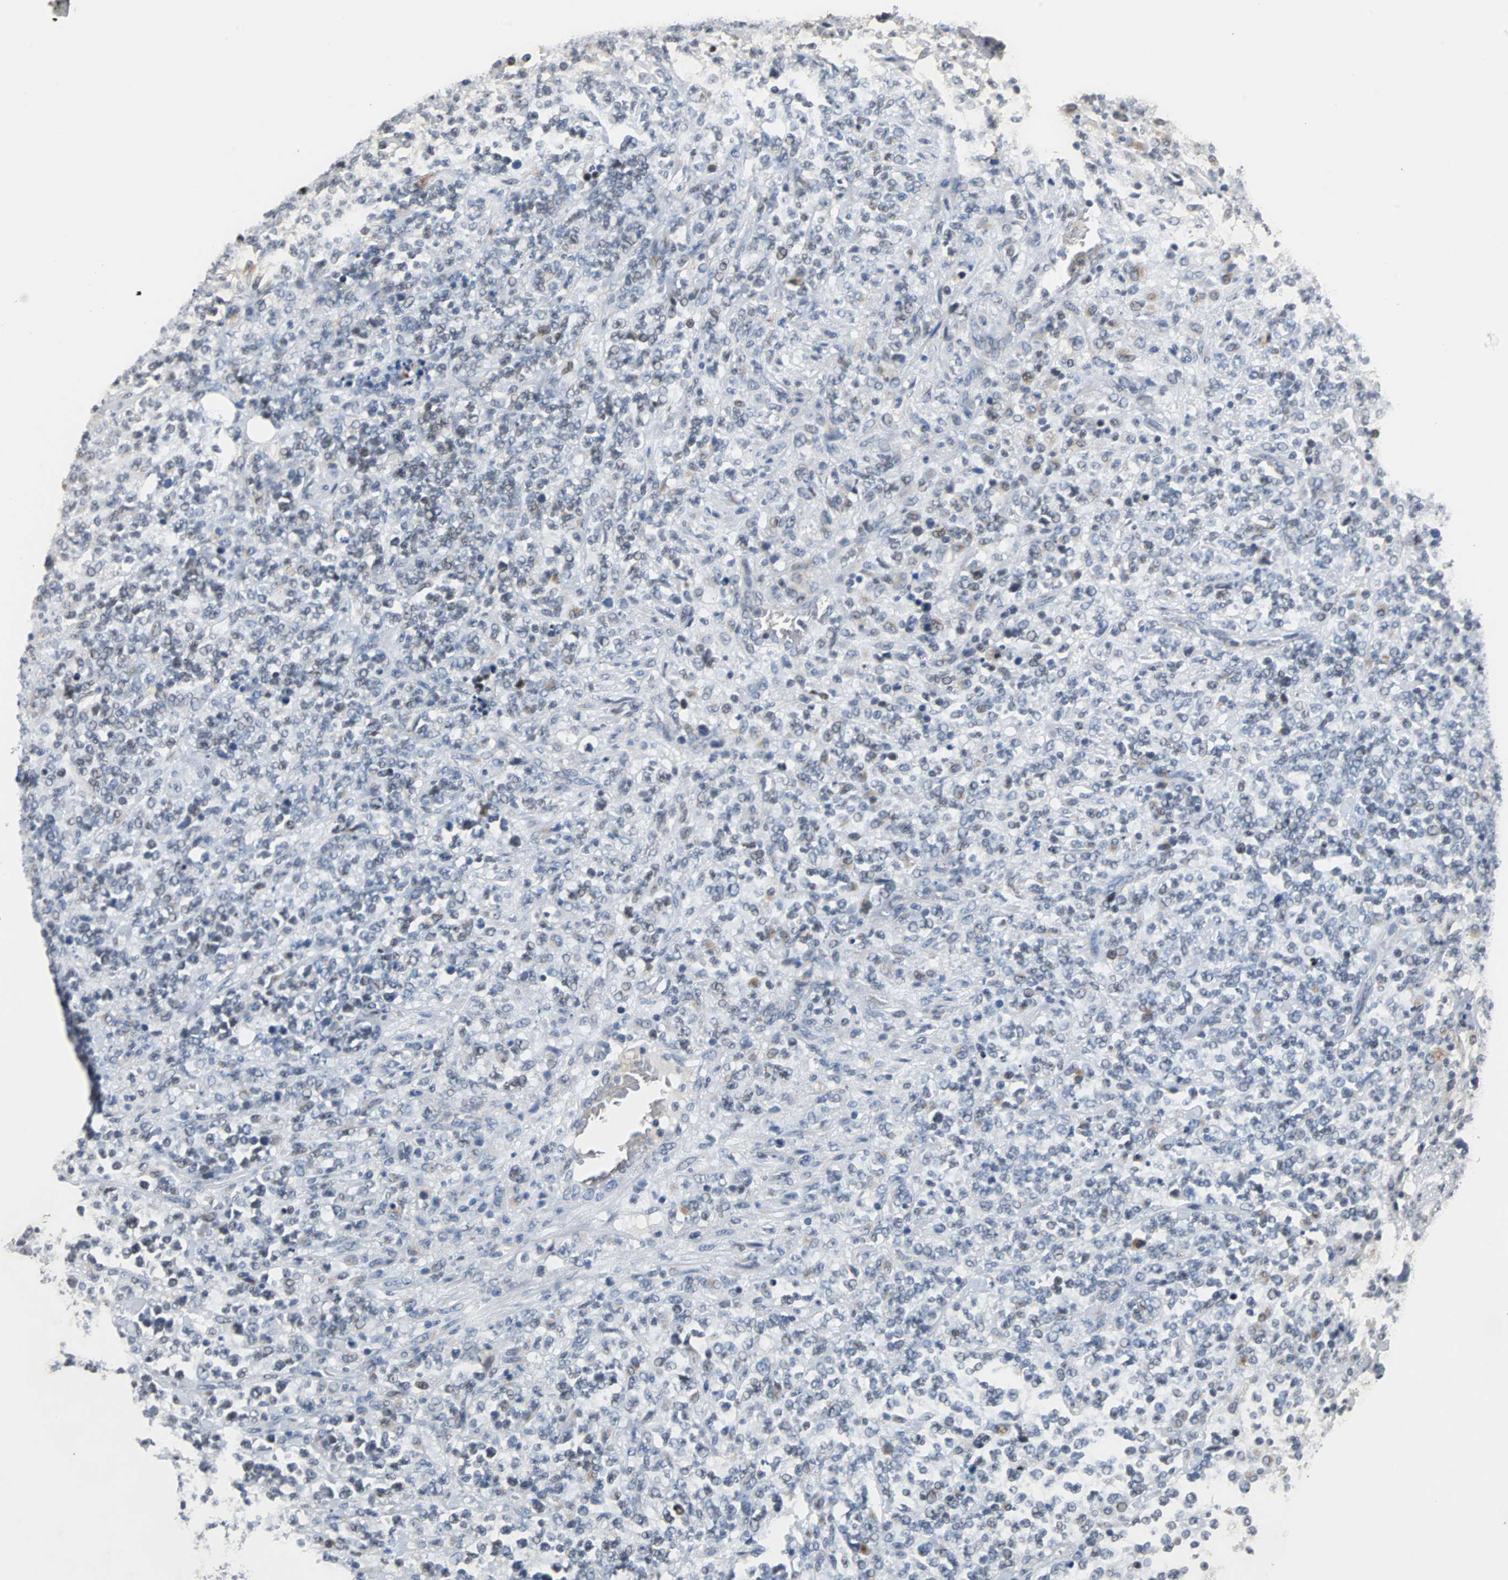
{"staining": {"intensity": "negative", "quantity": "none", "location": "none"}, "tissue": "lymphoma", "cell_type": "Tumor cells", "image_type": "cancer", "snomed": [{"axis": "morphology", "description": "Malignant lymphoma, non-Hodgkin's type, High grade"}, {"axis": "topography", "description": "Soft tissue"}], "caption": "Immunohistochemical staining of human high-grade malignant lymphoma, non-Hodgkin's type displays no significant staining in tumor cells.", "gene": "HLX", "patient": {"sex": "male", "age": 18}}